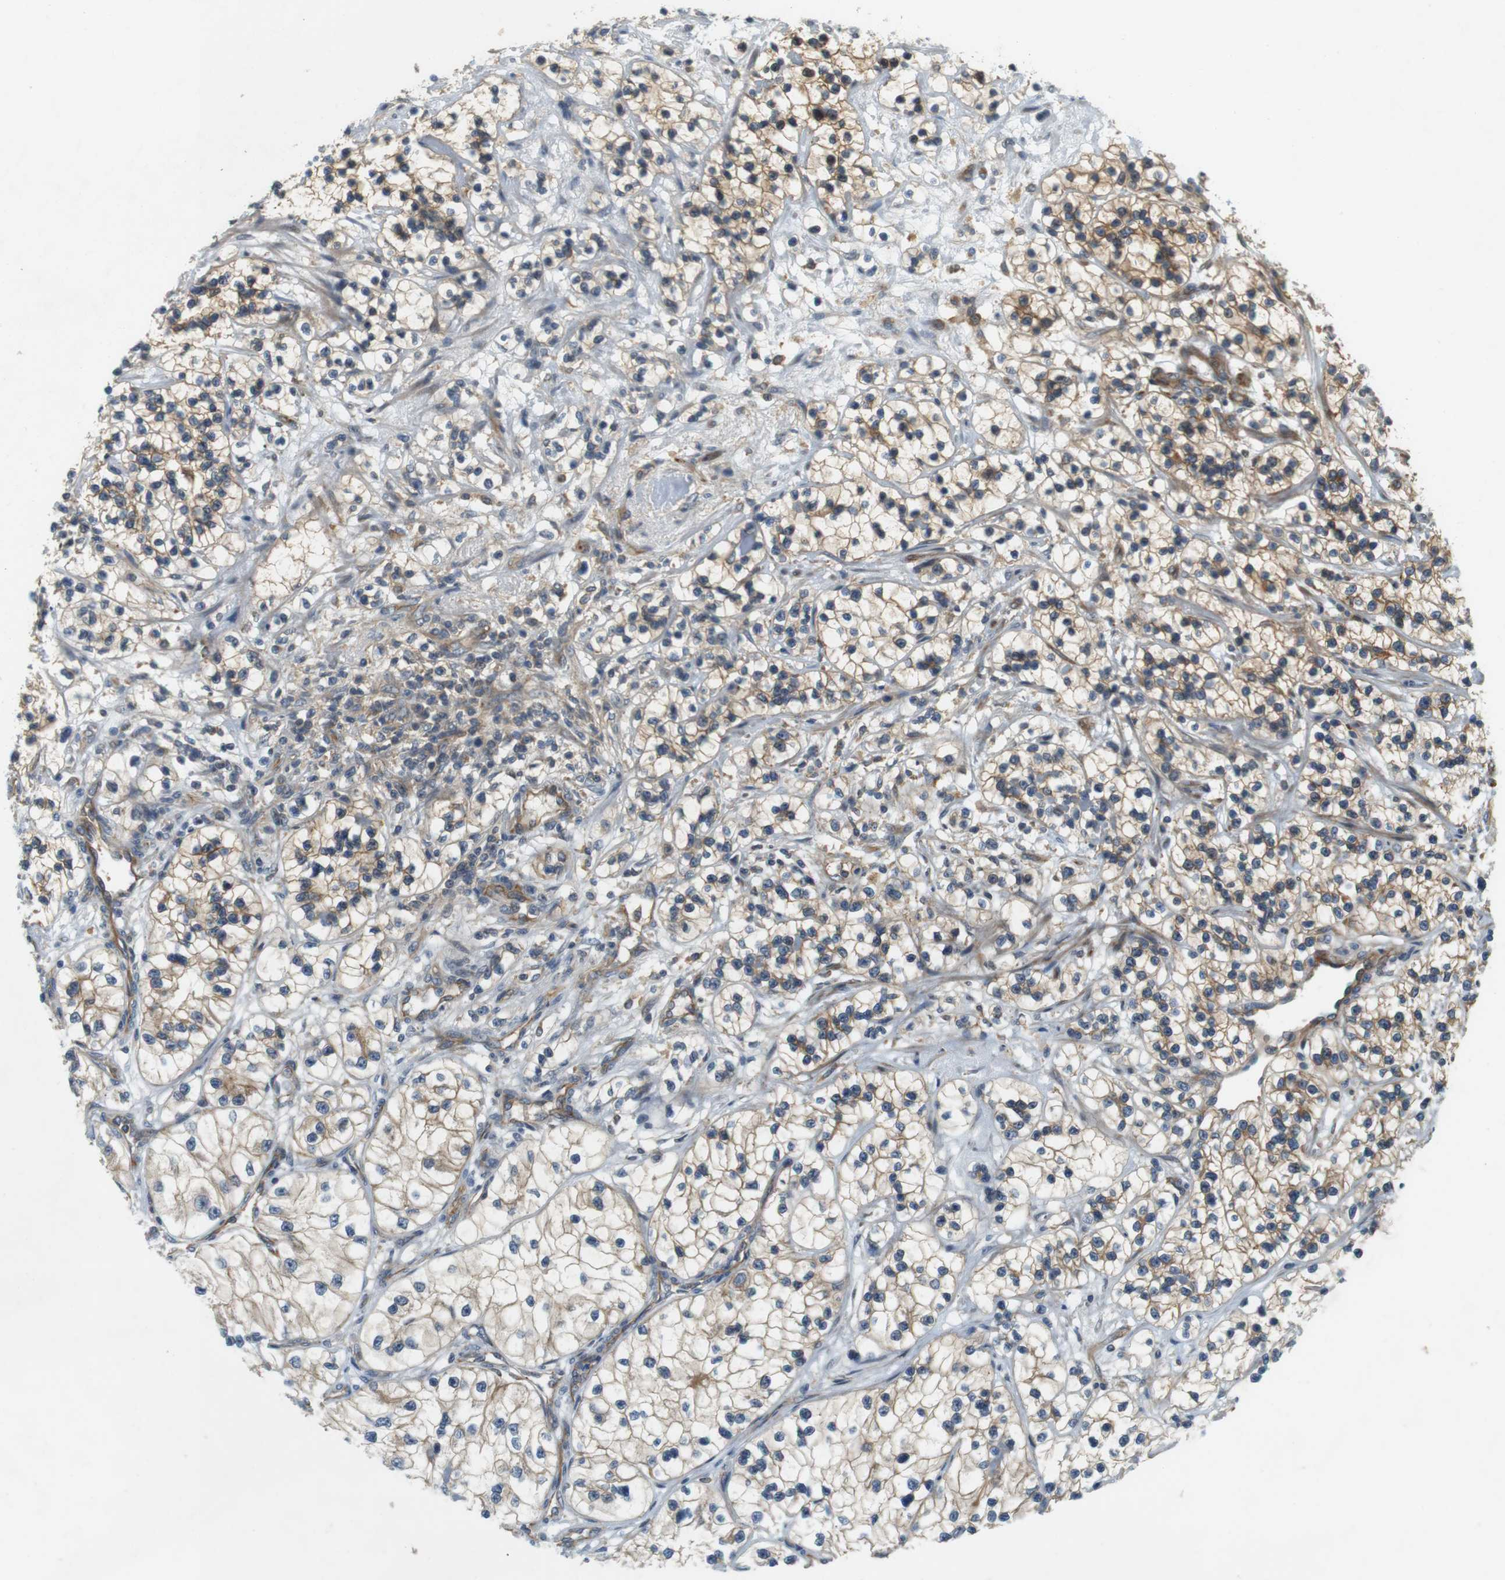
{"staining": {"intensity": "moderate", "quantity": "<25%", "location": "cytoplasmic/membranous"}, "tissue": "renal cancer", "cell_type": "Tumor cells", "image_type": "cancer", "snomed": [{"axis": "morphology", "description": "Adenocarcinoma, NOS"}, {"axis": "topography", "description": "Kidney"}], "caption": "A histopathology image showing moderate cytoplasmic/membranous staining in approximately <25% of tumor cells in renal cancer, as visualized by brown immunohistochemical staining.", "gene": "SH3GLB1", "patient": {"sex": "female", "age": 57}}